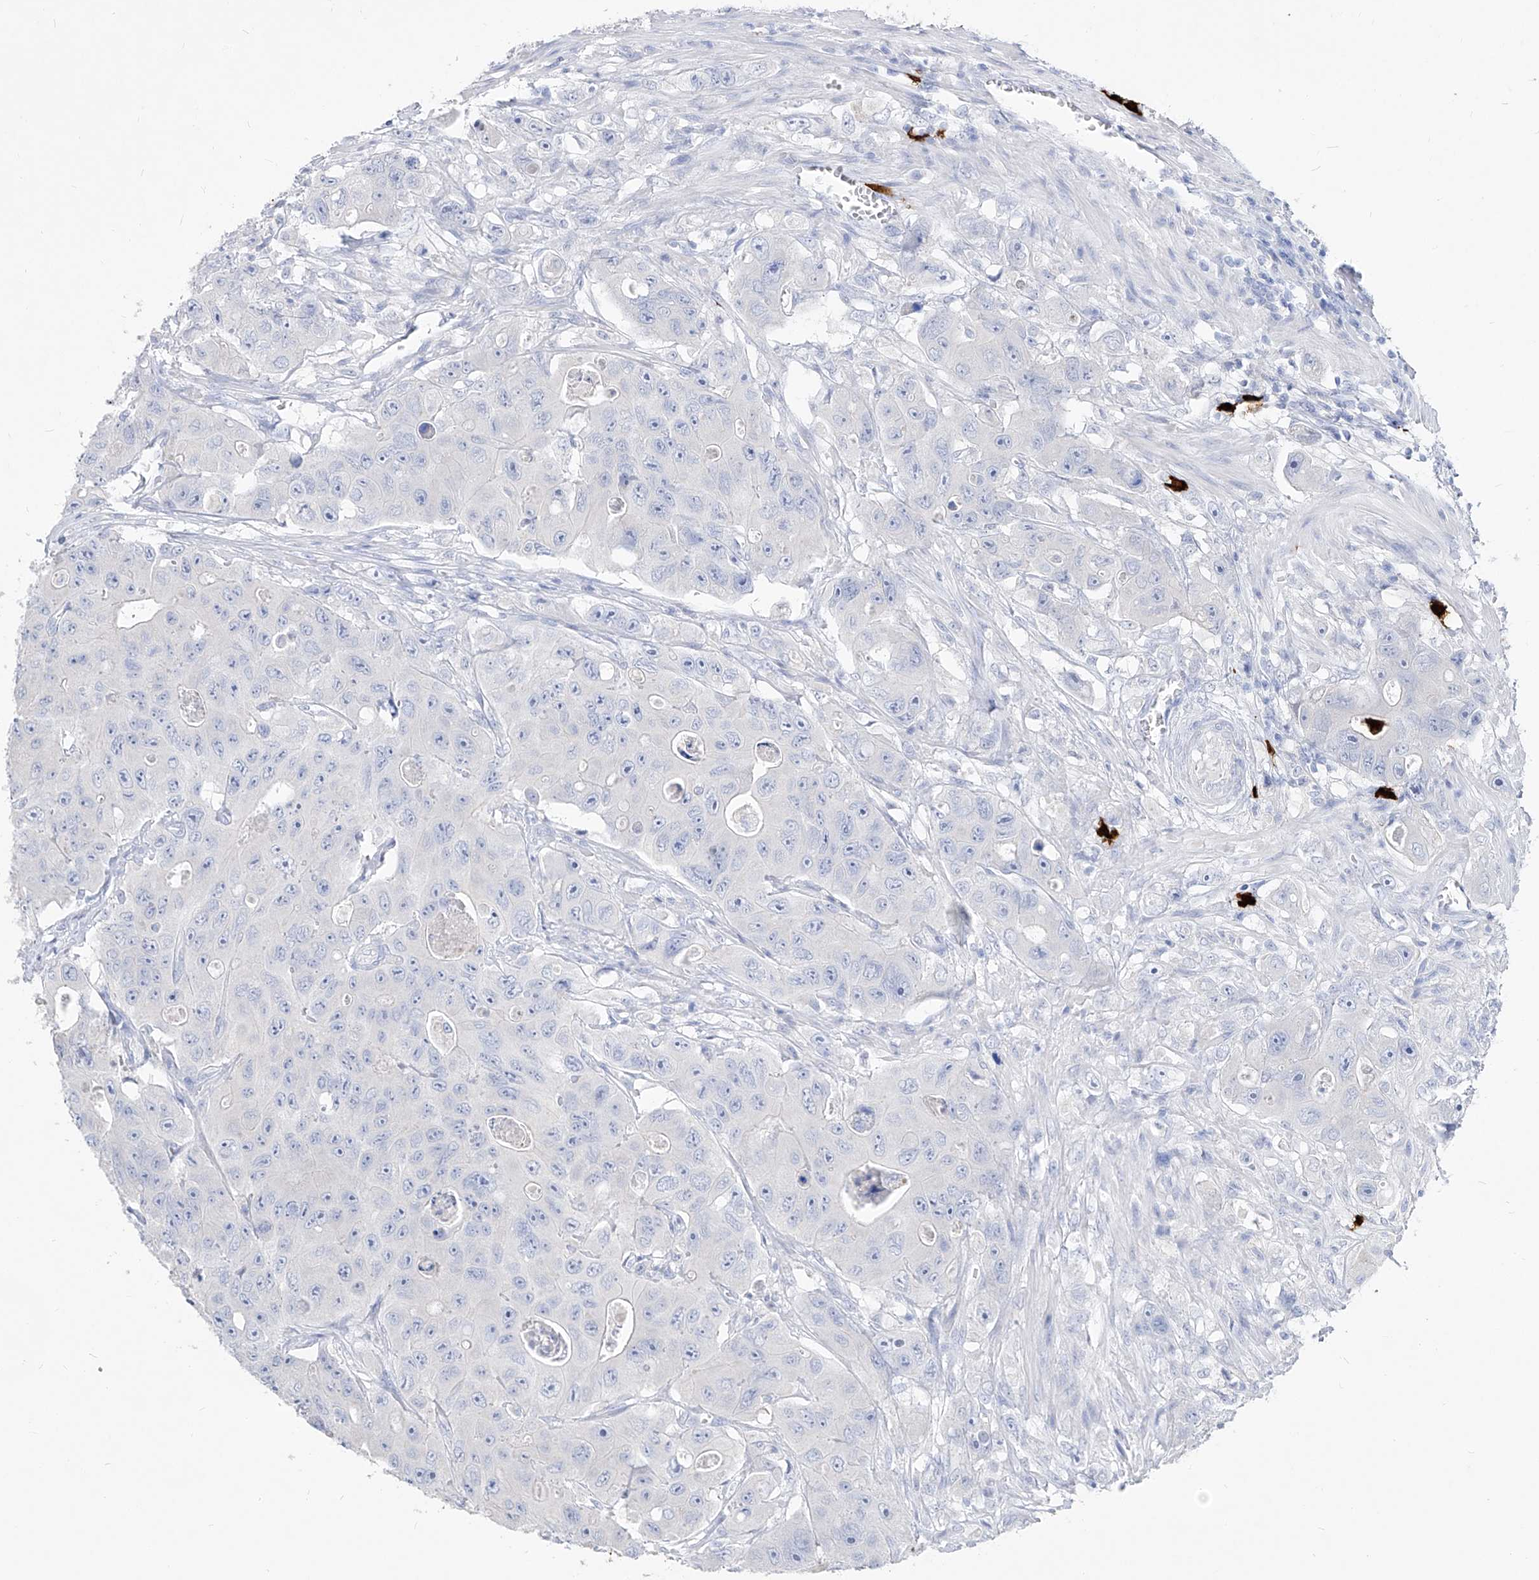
{"staining": {"intensity": "negative", "quantity": "none", "location": "none"}, "tissue": "colorectal cancer", "cell_type": "Tumor cells", "image_type": "cancer", "snomed": [{"axis": "morphology", "description": "Adenocarcinoma, NOS"}, {"axis": "topography", "description": "Colon"}], "caption": "A micrograph of colorectal adenocarcinoma stained for a protein displays no brown staining in tumor cells. Nuclei are stained in blue.", "gene": "FRS3", "patient": {"sex": "female", "age": 46}}